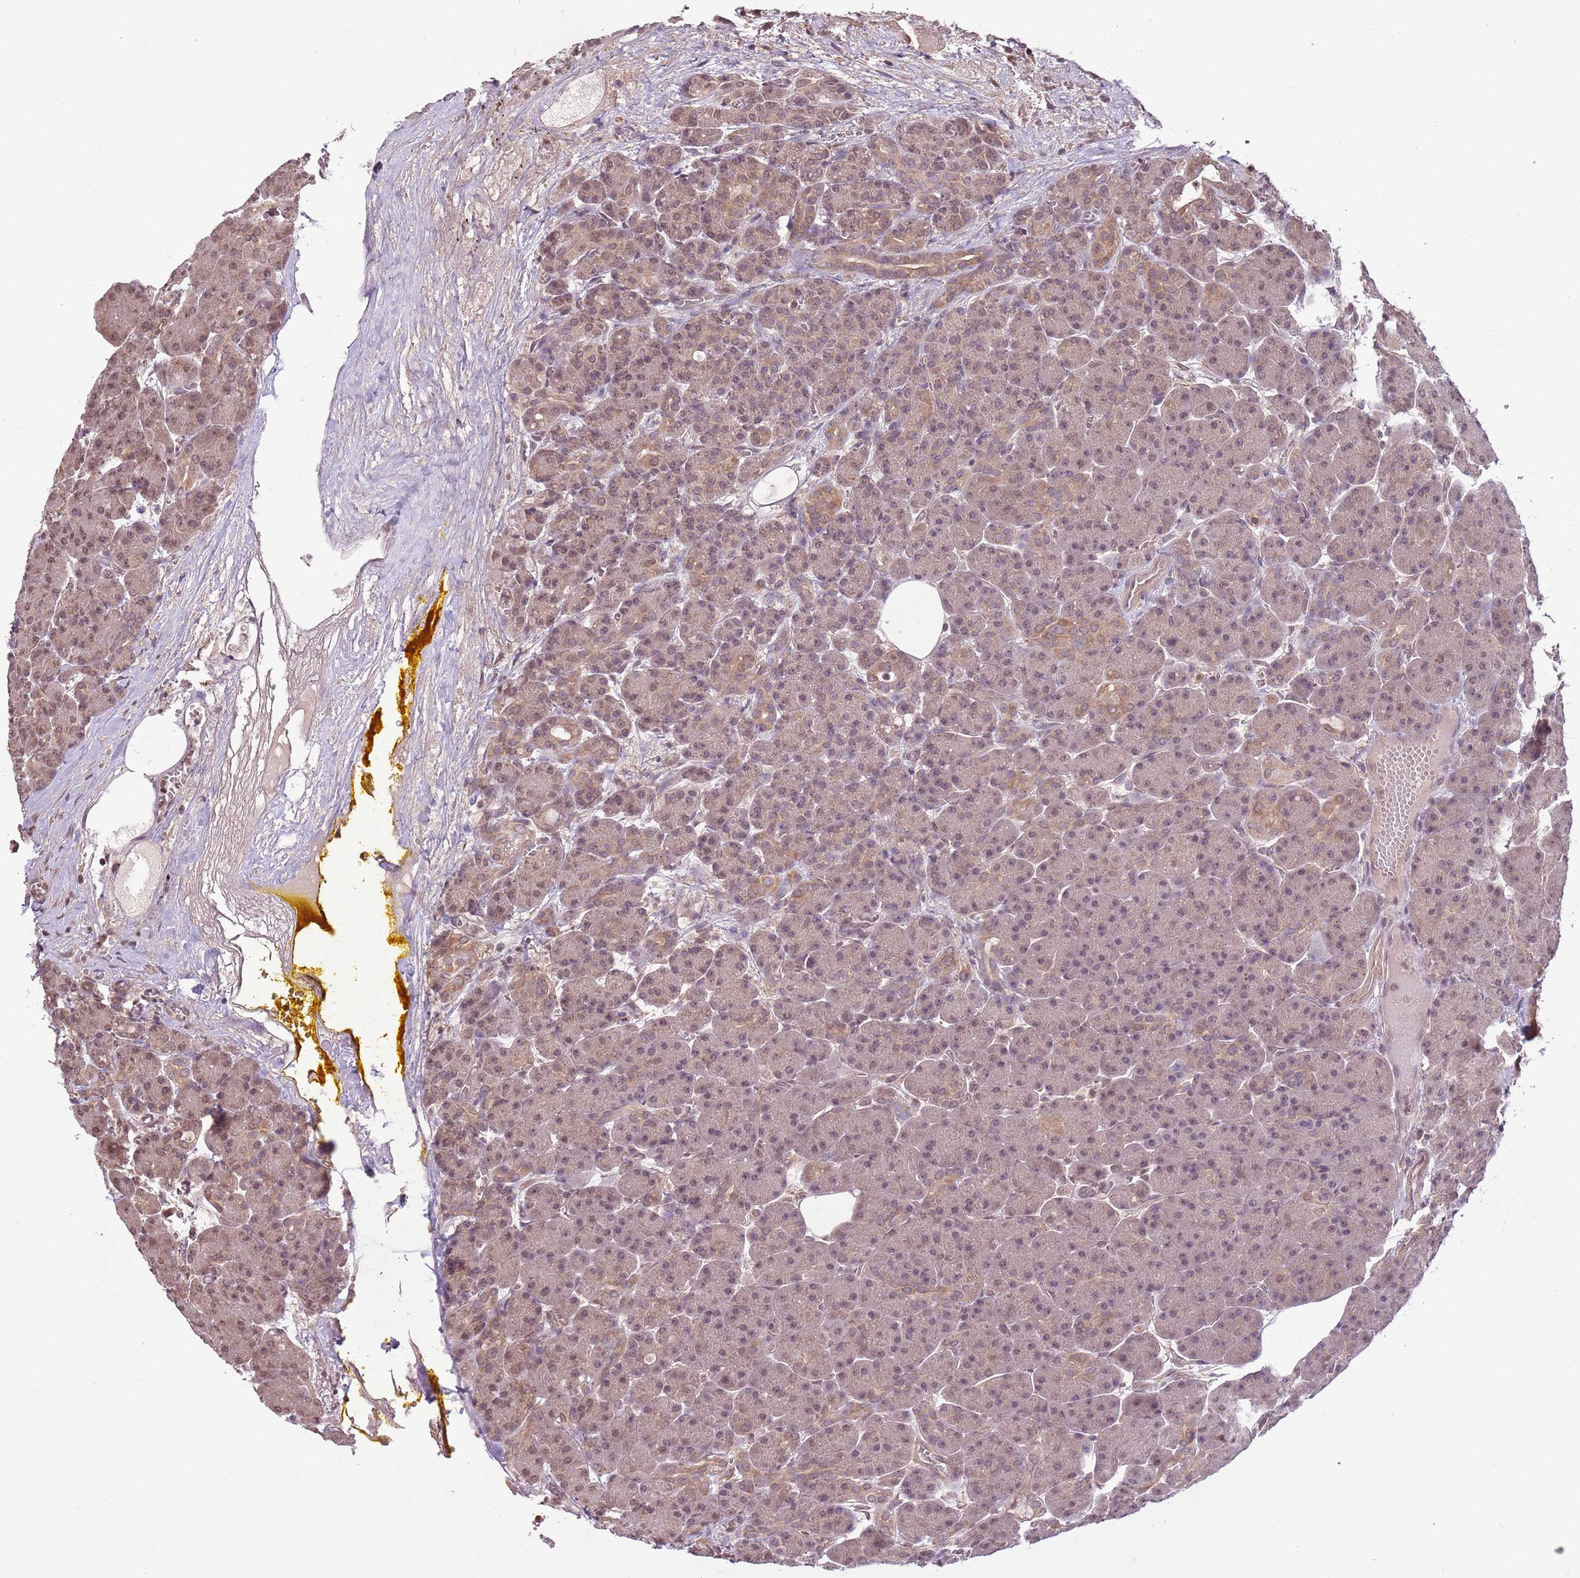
{"staining": {"intensity": "moderate", "quantity": "<25%", "location": "cytoplasmic/membranous,nuclear"}, "tissue": "pancreas", "cell_type": "Exocrine glandular cells", "image_type": "normal", "snomed": [{"axis": "morphology", "description": "Normal tissue, NOS"}, {"axis": "topography", "description": "Pancreas"}], "caption": "A brown stain shows moderate cytoplasmic/membranous,nuclear expression of a protein in exocrine glandular cells of unremarkable human pancreas.", "gene": "CAPN9", "patient": {"sex": "male", "age": 63}}